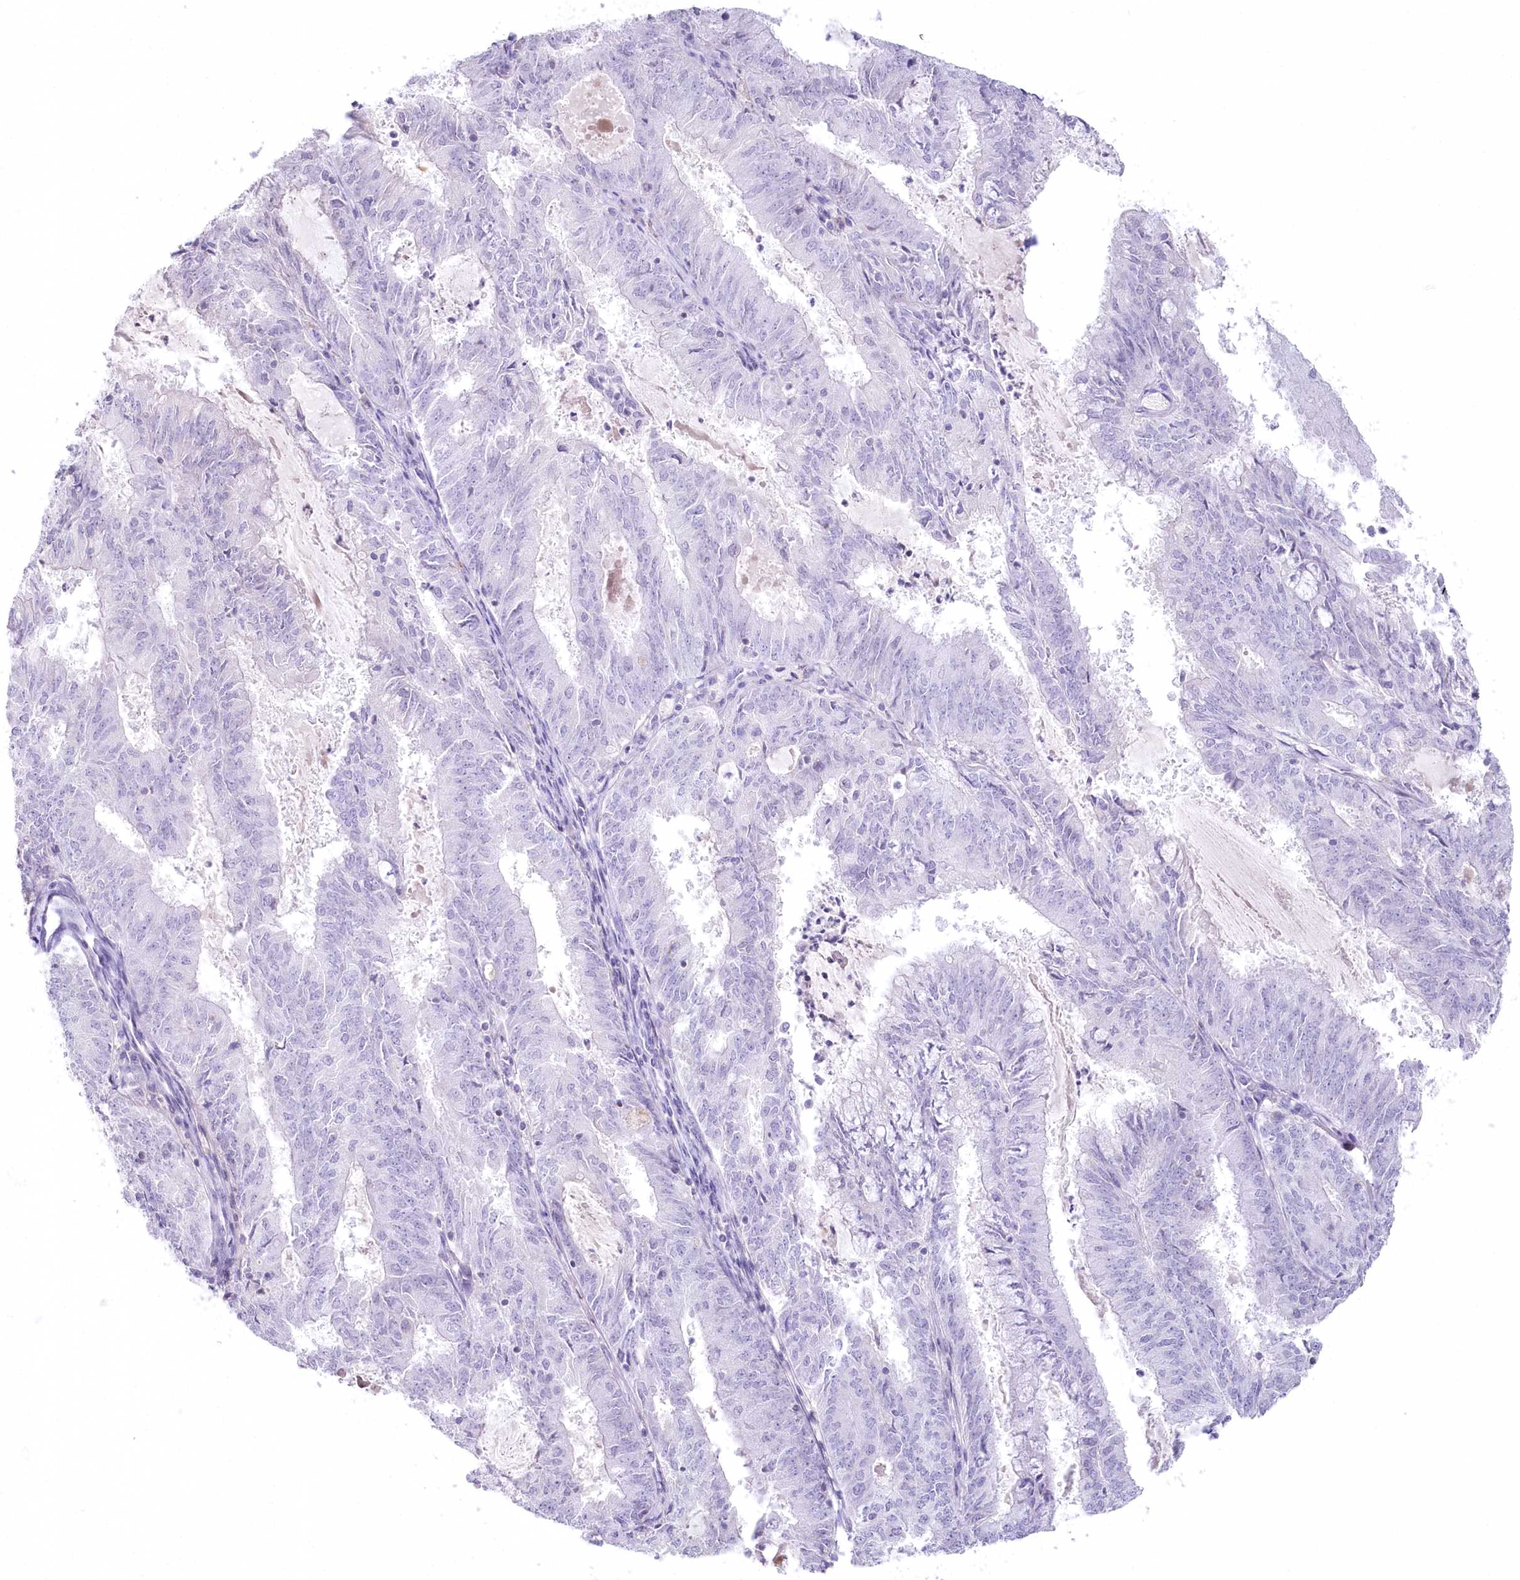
{"staining": {"intensity": "negative", "quantity": "none", "location": "none"}, "tissue": "endometrial cancer", "cell_type": "Tumor cells", "image_type": "cancer", "snomed": [{"axis": "morphology", "description": "Adenocarcinoma, NOS"}, {"axis": "topography", "description": "Endometrium"}], "caption": "Tumor cells show no significant protein positivity in endometrial cancer.", "gene": "MYOZ1", "patient": {"sex": "female", "age": 57}}